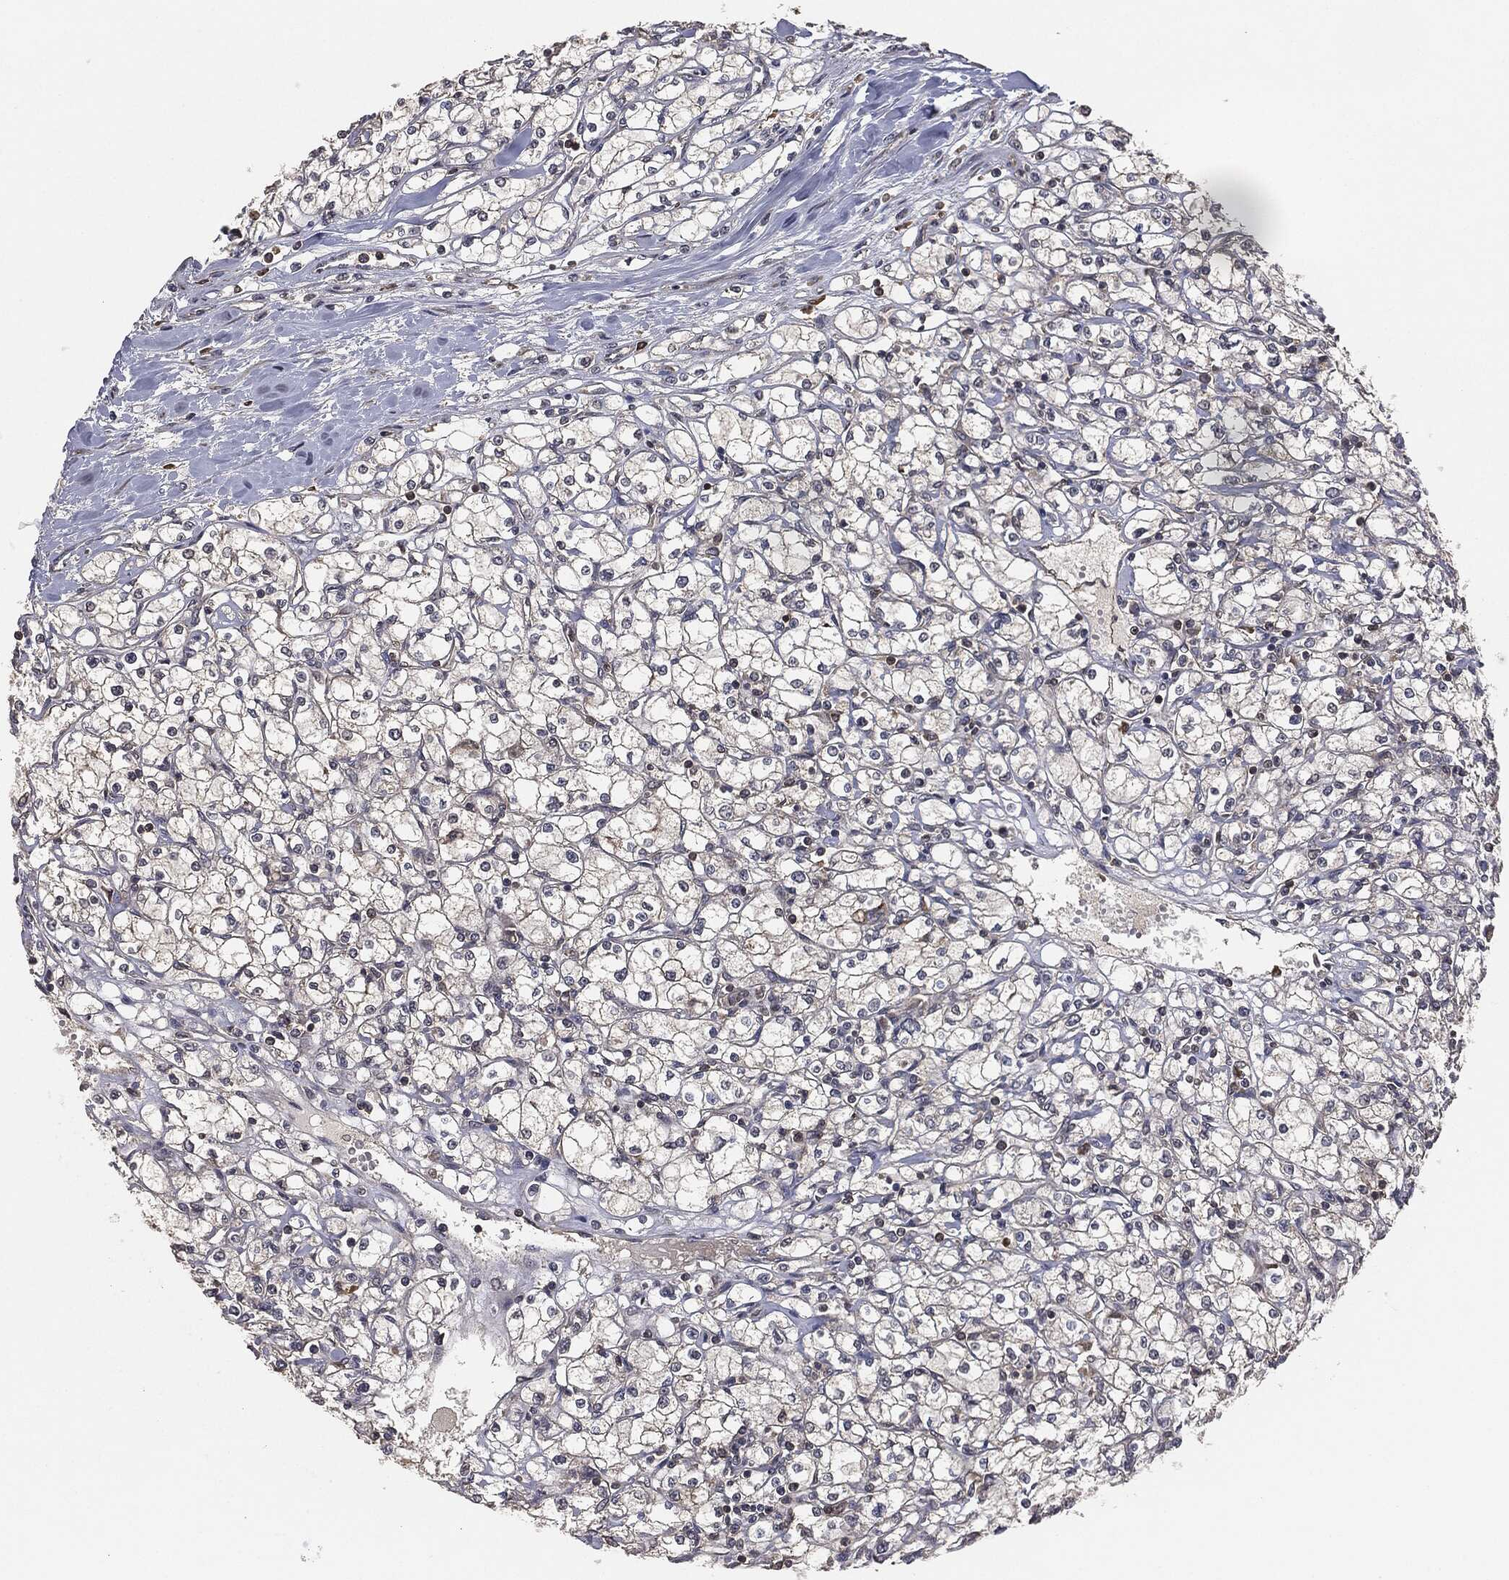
{"staining": {"intensity": "negative", "quantity": "none", "location": "none"}, "tissue": "renal cancer", "cell_type": "Tumor cells", "image_type": "cancer", "snomed": [{"axis": "morphology", "description": "Adenocarcinoma, NOS"}, {"axis": "topography", "description": "Kidney"}], "caption": "Immunohistochemical staining of renal cancer (adenocarcinoma) reveals no significant positivity in tumor cells. The staining was performed using DAB to visualize the protein expression in brown, while the nuclei were stained in blue with hematoxylin (Magnification: 20x).", "gene": "ERBIN", "patient": {"sex": "male", "age": 67}}